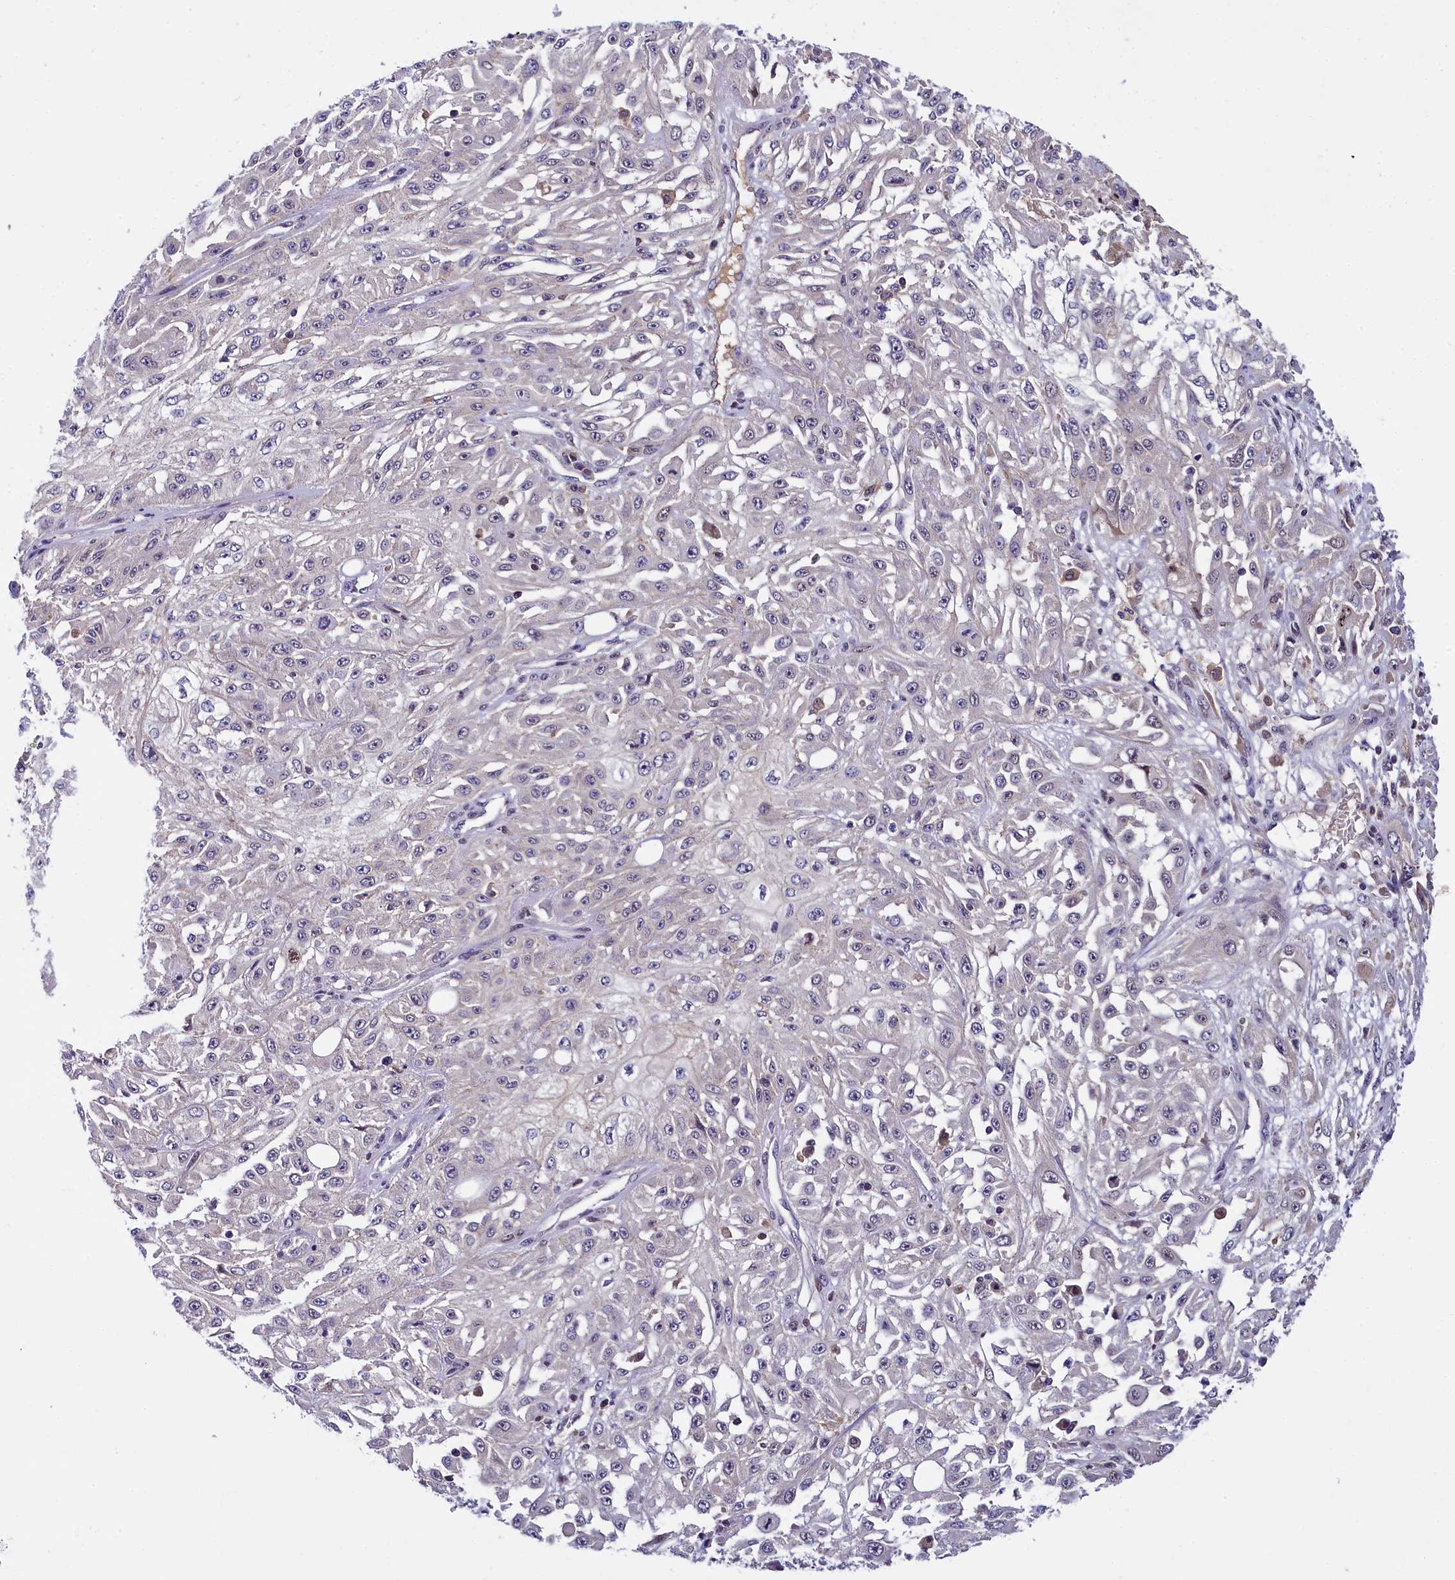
{"staining": {"intensity": "negative", "quantity": "none", "location": "none"}, "tissue": "skin cancer", "cell_type": "Tumor cells", "image_type": "cancer", "snomed": [{"axis": "morphology", "description": "Squamous cell carcinoma, NOS"}, {"axis": "morphology", "description": "Squamous cell carcinoma, metastatic, NOS"}, {"axis": "topography", "description": "Skin"}, {"axis": "topography", "description": "Lymph node"}], "caption": "Protein analysis of squamous cell carcinoma (skin) displays no significant positivity in tumor cells.", "gene": "ENKD1", "patient": {"sex": "male", "age": 75}}